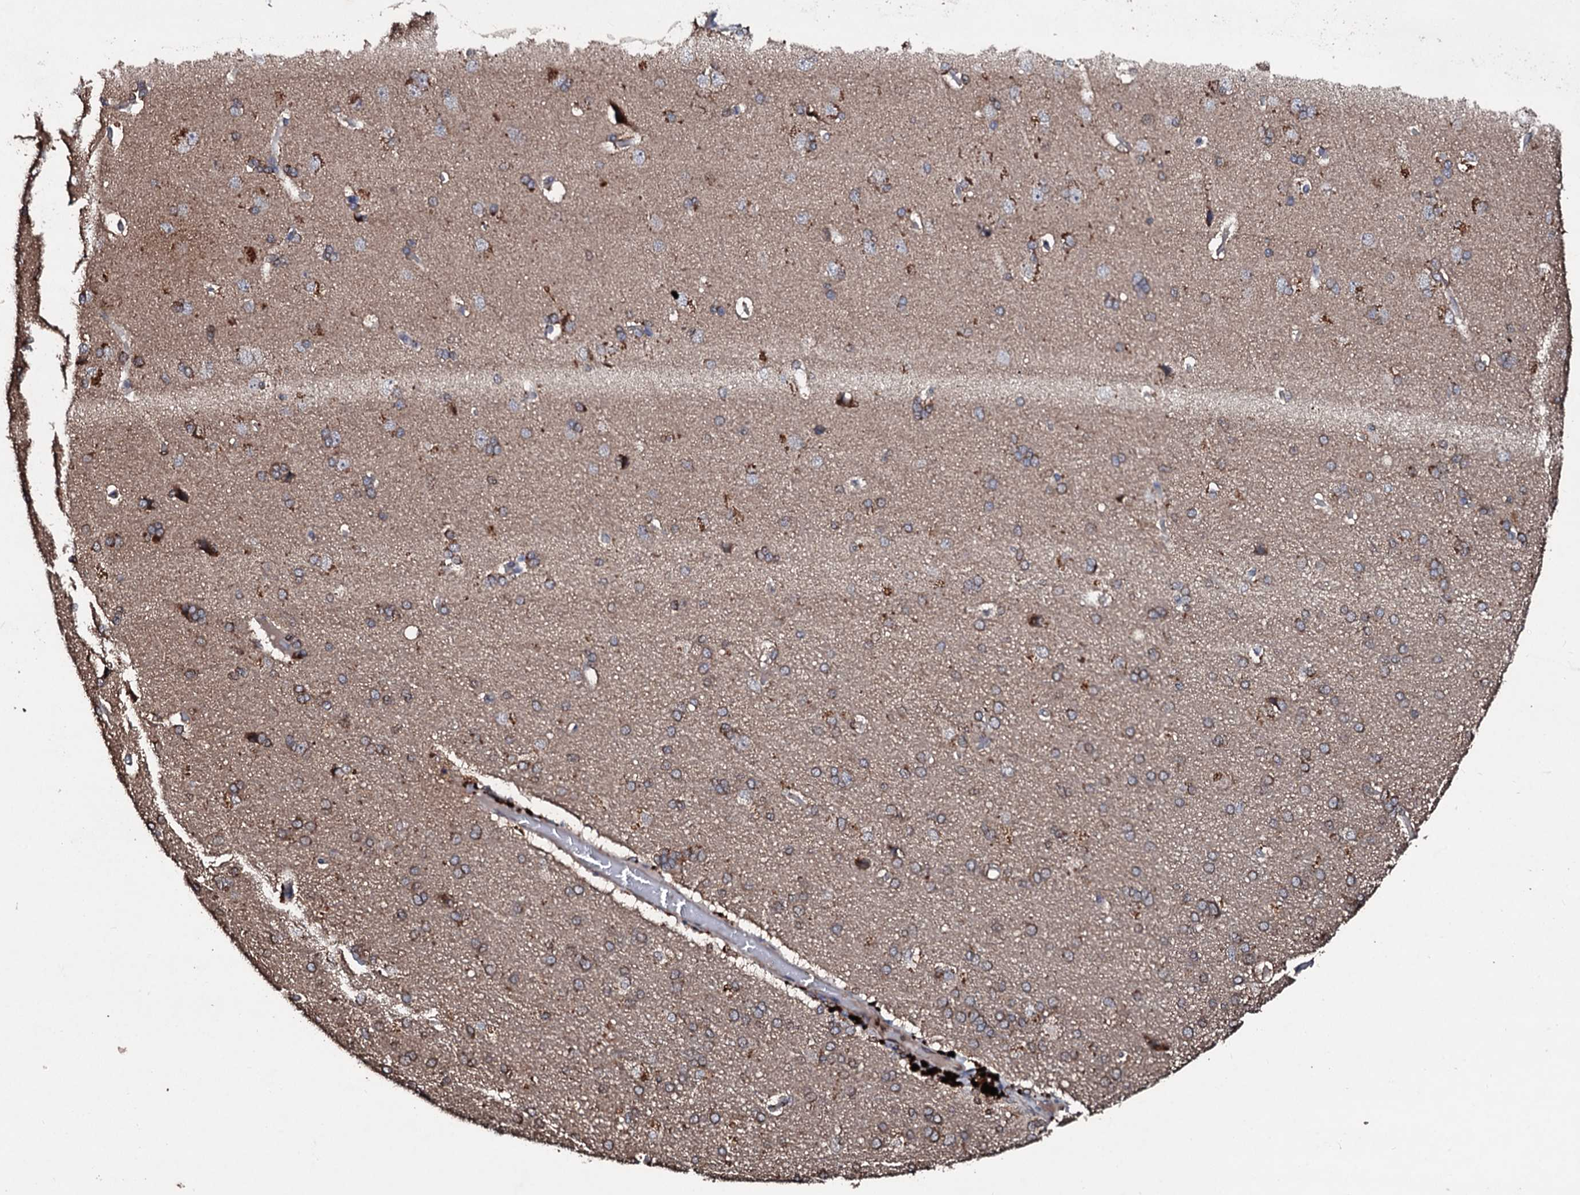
{"staining": {"intensity": "moderate", "quantity": ">75%", "location": "cytoplasmic/membranous"}, "tissue": "cerebral cortex", "cell_type": "Endothelial cells", "image_type": "normal", "snomed": [{"axis": "morphology", "description": "Normal tissue, NOS"}, {"axis": "topography", "description": "Cerebral cortex"}], "caption": "Immunohistochemical staining of normal cerebral cortex shows medium levels of moderate cytoplasmic/membranous positivity in about >75% of endothelial cells.", "gene": "SDHAF2", "patient": {"sex": "male", "age": 62}}